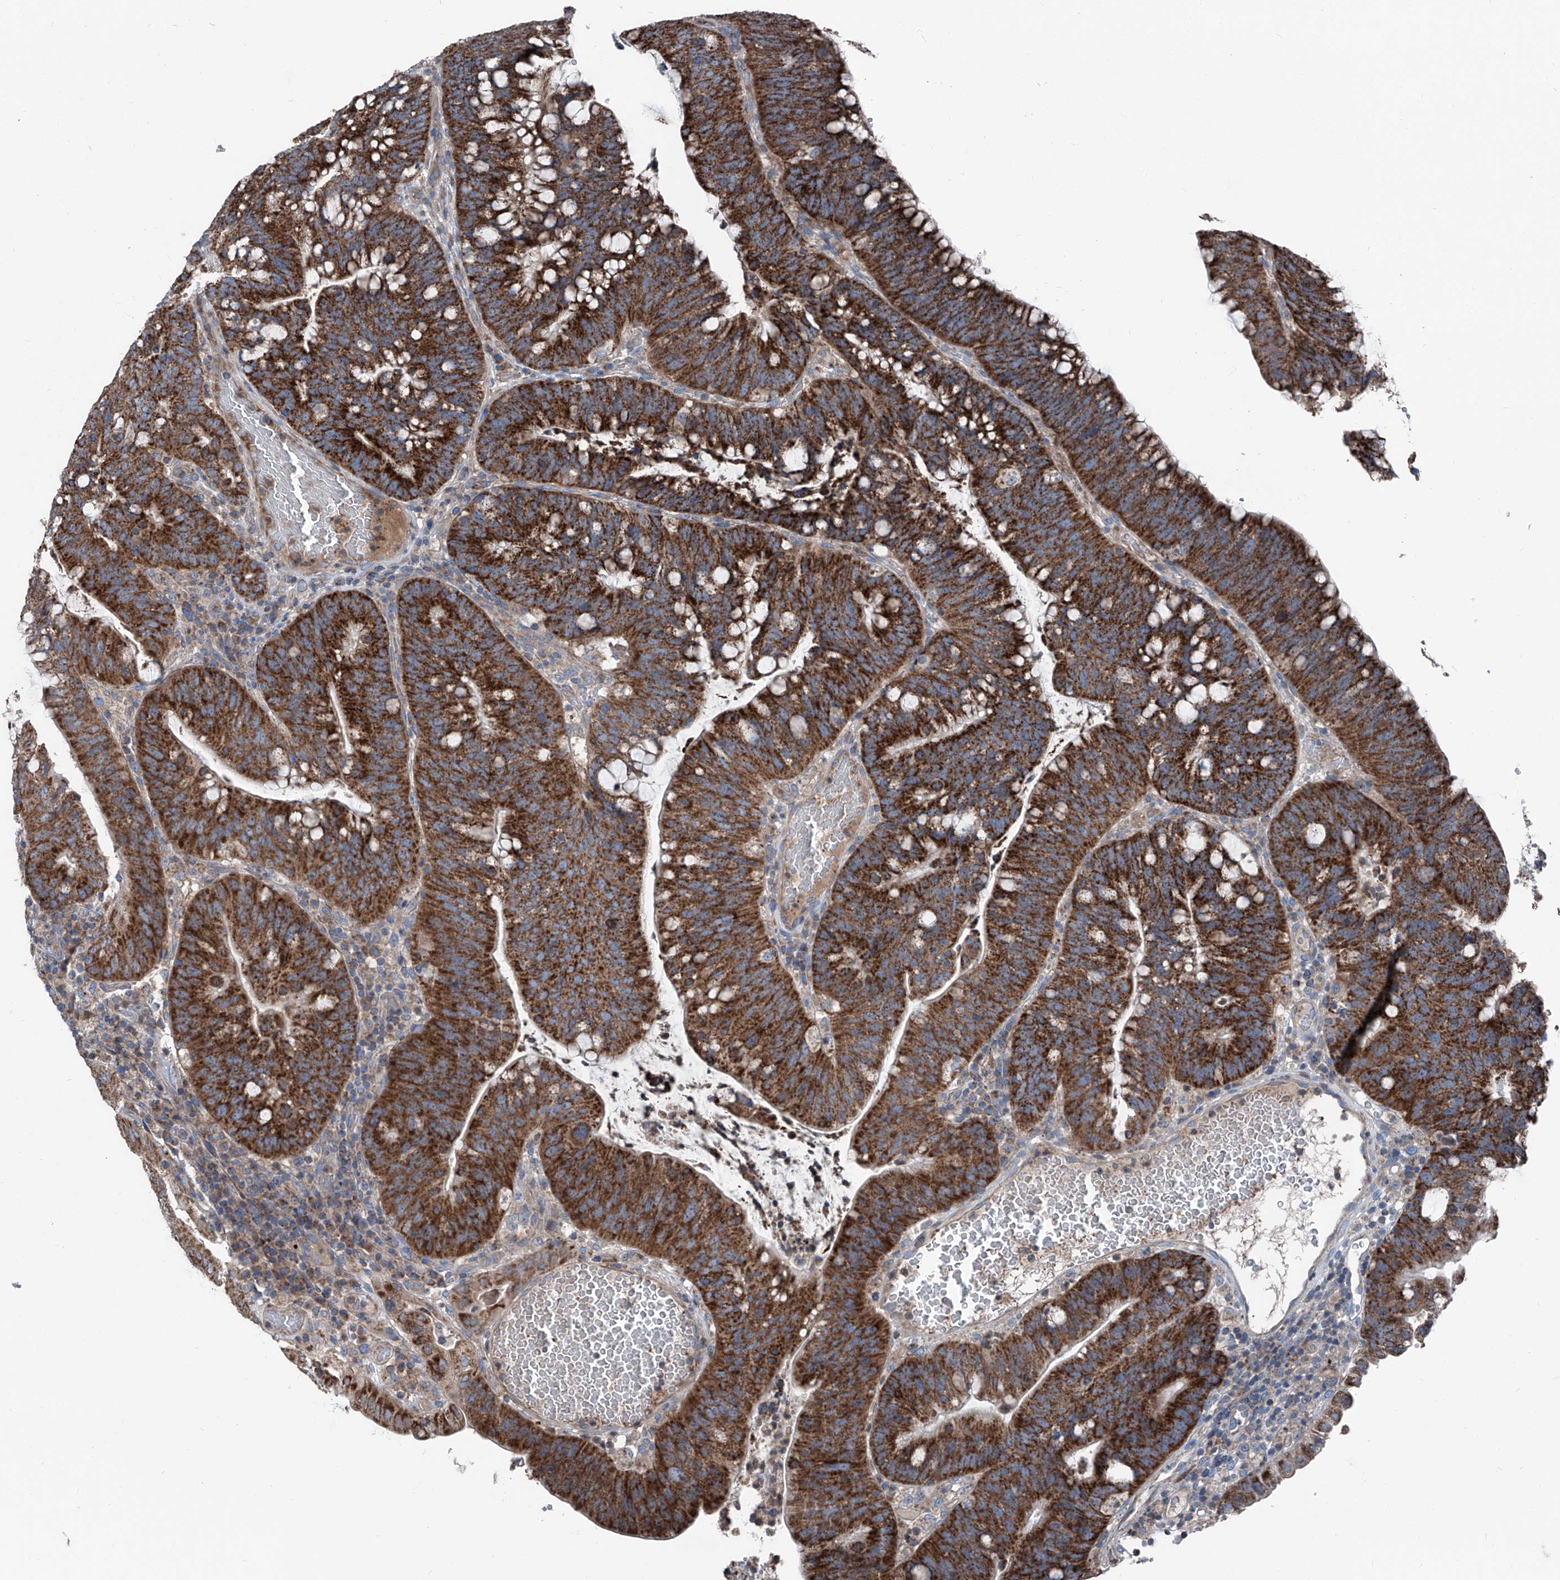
{"staining": {"intensity": "strong", "quantity": ">75%", "location": "cytoplasmic/membranous"}, "tissue": "colorectal cancer", "cell_type": "Tumor cells", "image_type": "cancer", "snomed": [{"axis": "morphology", "description": "Adenocarcinoma, NOS"}, {"axis": "topography", "description": "Colon"}], "caption": "Tumor cells exhibit high levels of strong cytoplasmic/membranous expression in about >75% of cells in human adenocarcinoma (colorectal).", "gene": "GPAT3", "patient": {"sex": "female", "age": 66}}